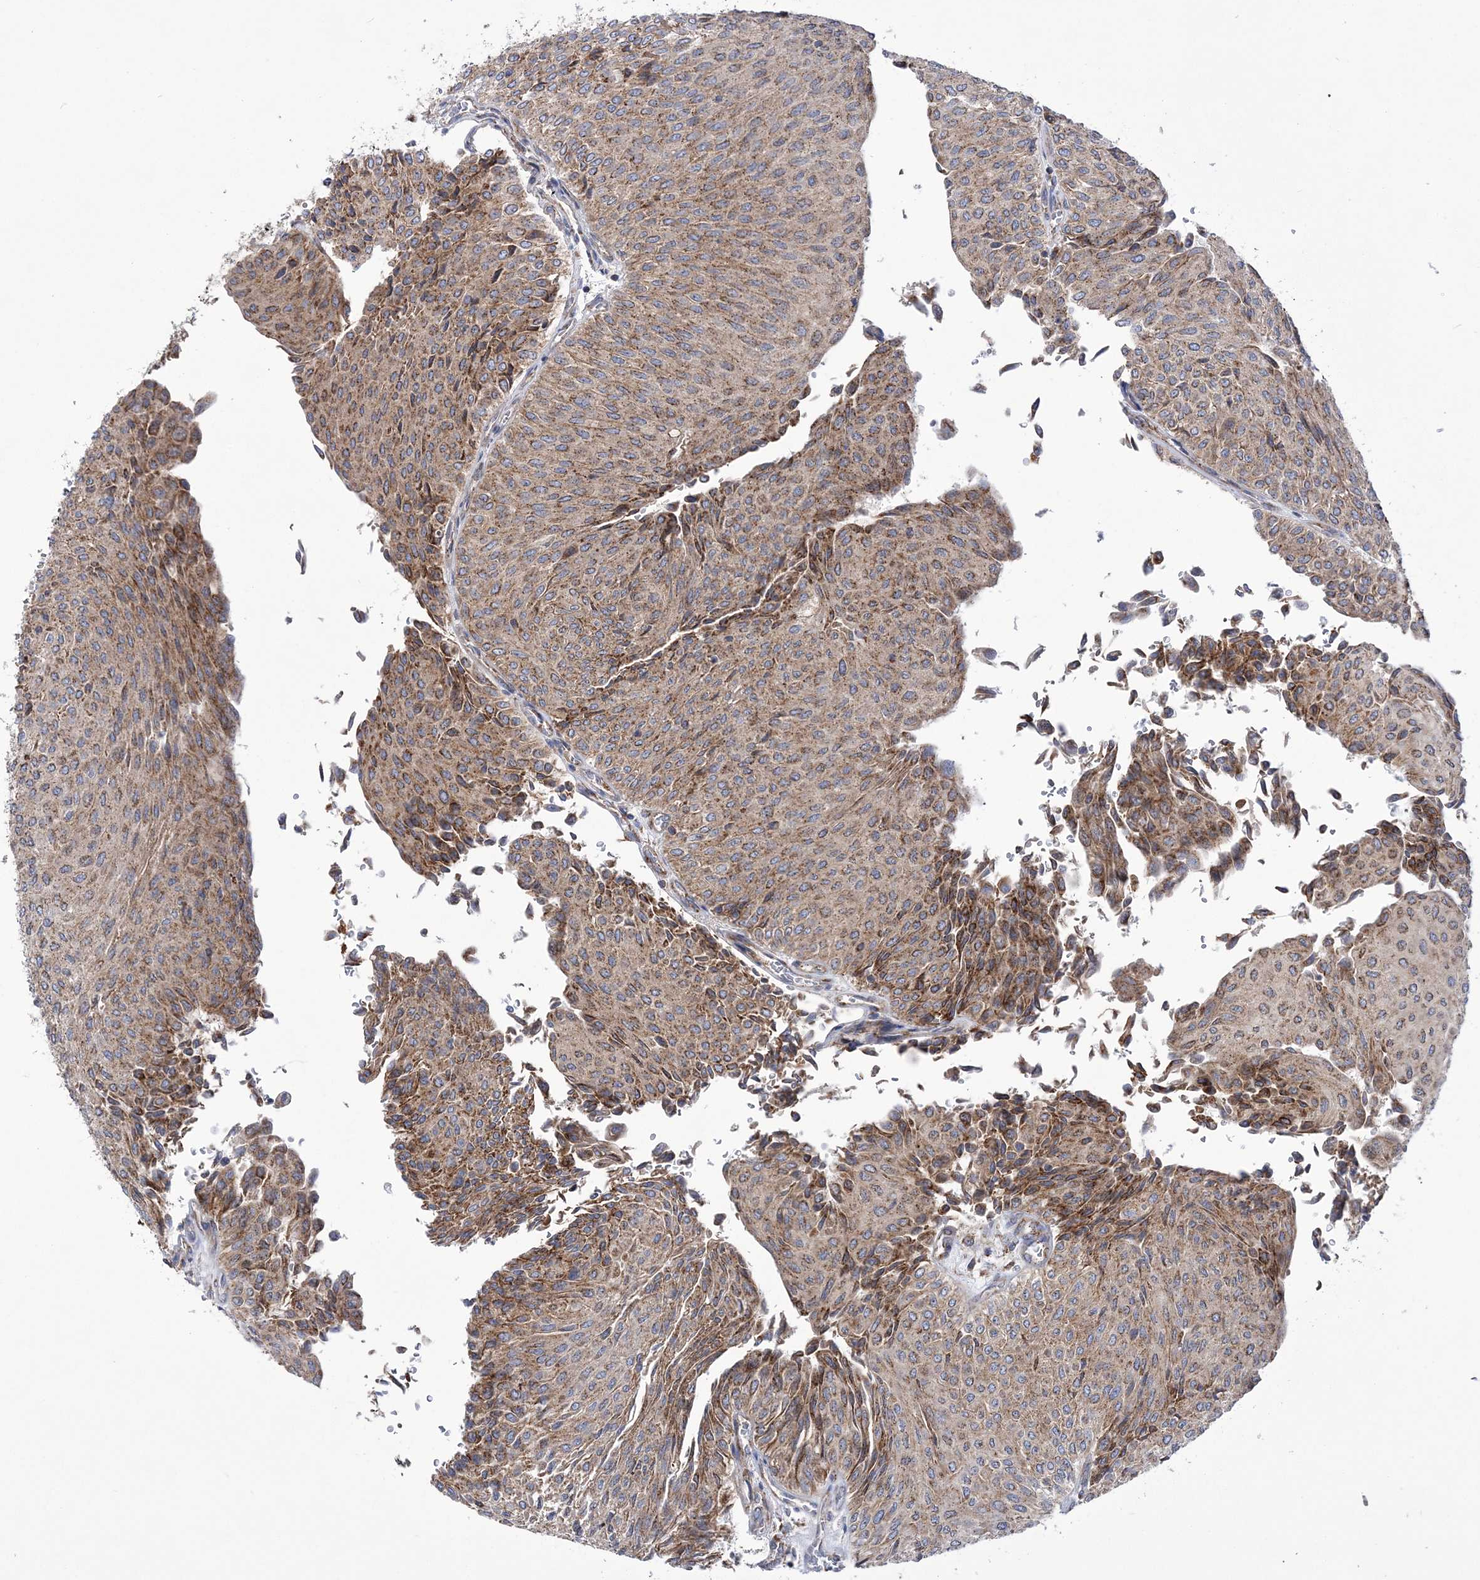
{"staining": {"intensity": "moderate", "quantity": ">75%", "location": "cytoplasmic/membranous"}, "tissue": "urothelial cancer", "cell_type": "Tumor cells", "image_type": "cancer", "snomed": [{"axis": "morphology", "description": "Urothelial carcinoma, Low grade"}, {"axis": "topography", "description": "Urinary bladder"}], "caption": "Immunohistochemical staining of low-grade urothelial carcinoma shows moderate cytoplasmic/membranous protein expression in about >75% of tumor cells.", "gene": "COPB2", "patient": {"sex": "male", "age": 78}}